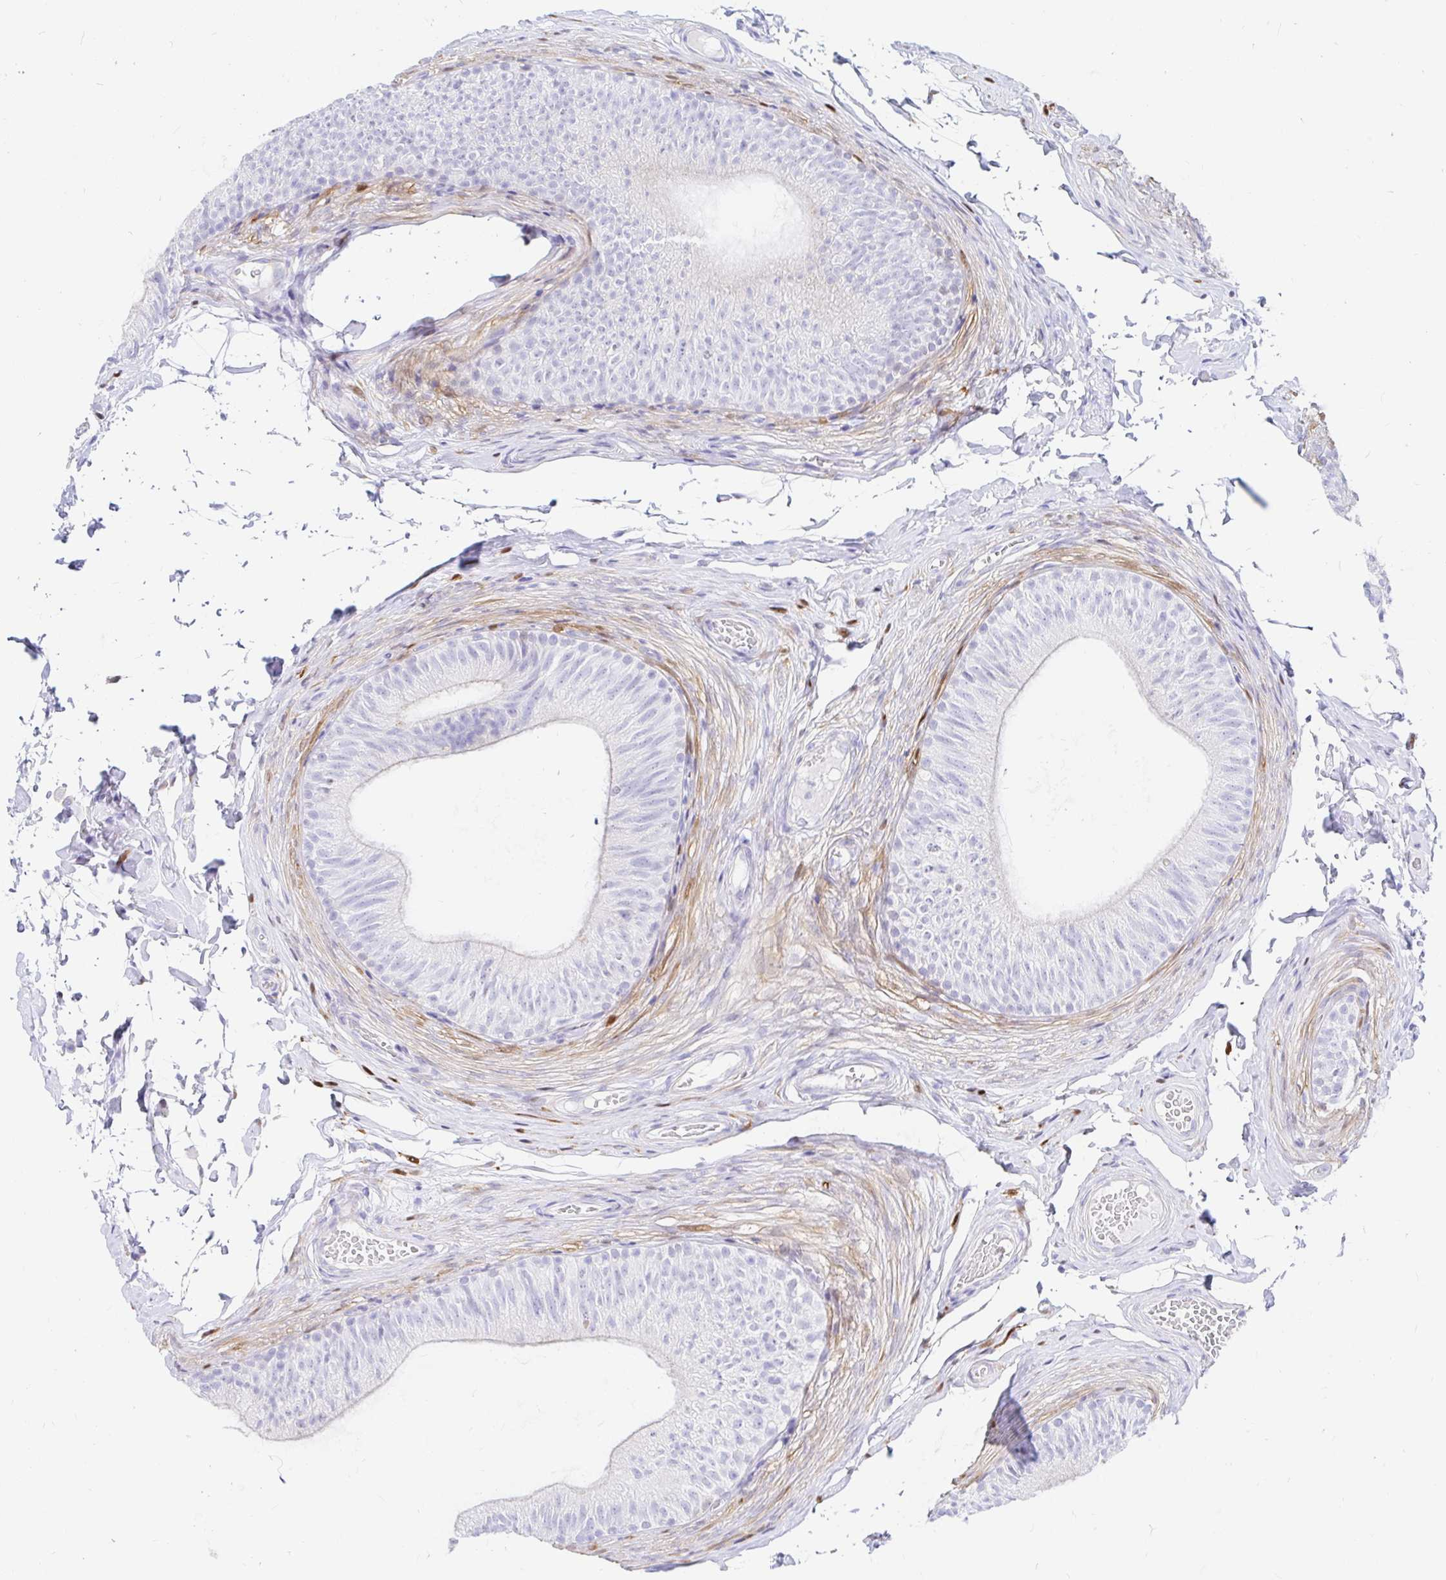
{"staining": {"intensity": "negative", "quantity": "none", "location": "none"}, "tissue": "epididymis", "cell_type": "Glandular cells", "image_type": "normal", "snomed": [{"axis": "morphology", "description": "Normal tissue, NOS"}, {"axis": "topography", "description": "Epididymis, spermatic cord, NOS"}, {"axis": "topography", "description": "Epididymis"}, {"axis": "topography", "description": "Peripheral nerve tissue"}], "caption": "Epididymis was stained to show a protein in brown. There is no significant staining in glandular cells. (DAB IHC visualized using brightfield microscopy, high magnification).", "gene": "PPP1R1B", "patient": {"sex": "male", "age": 29}}